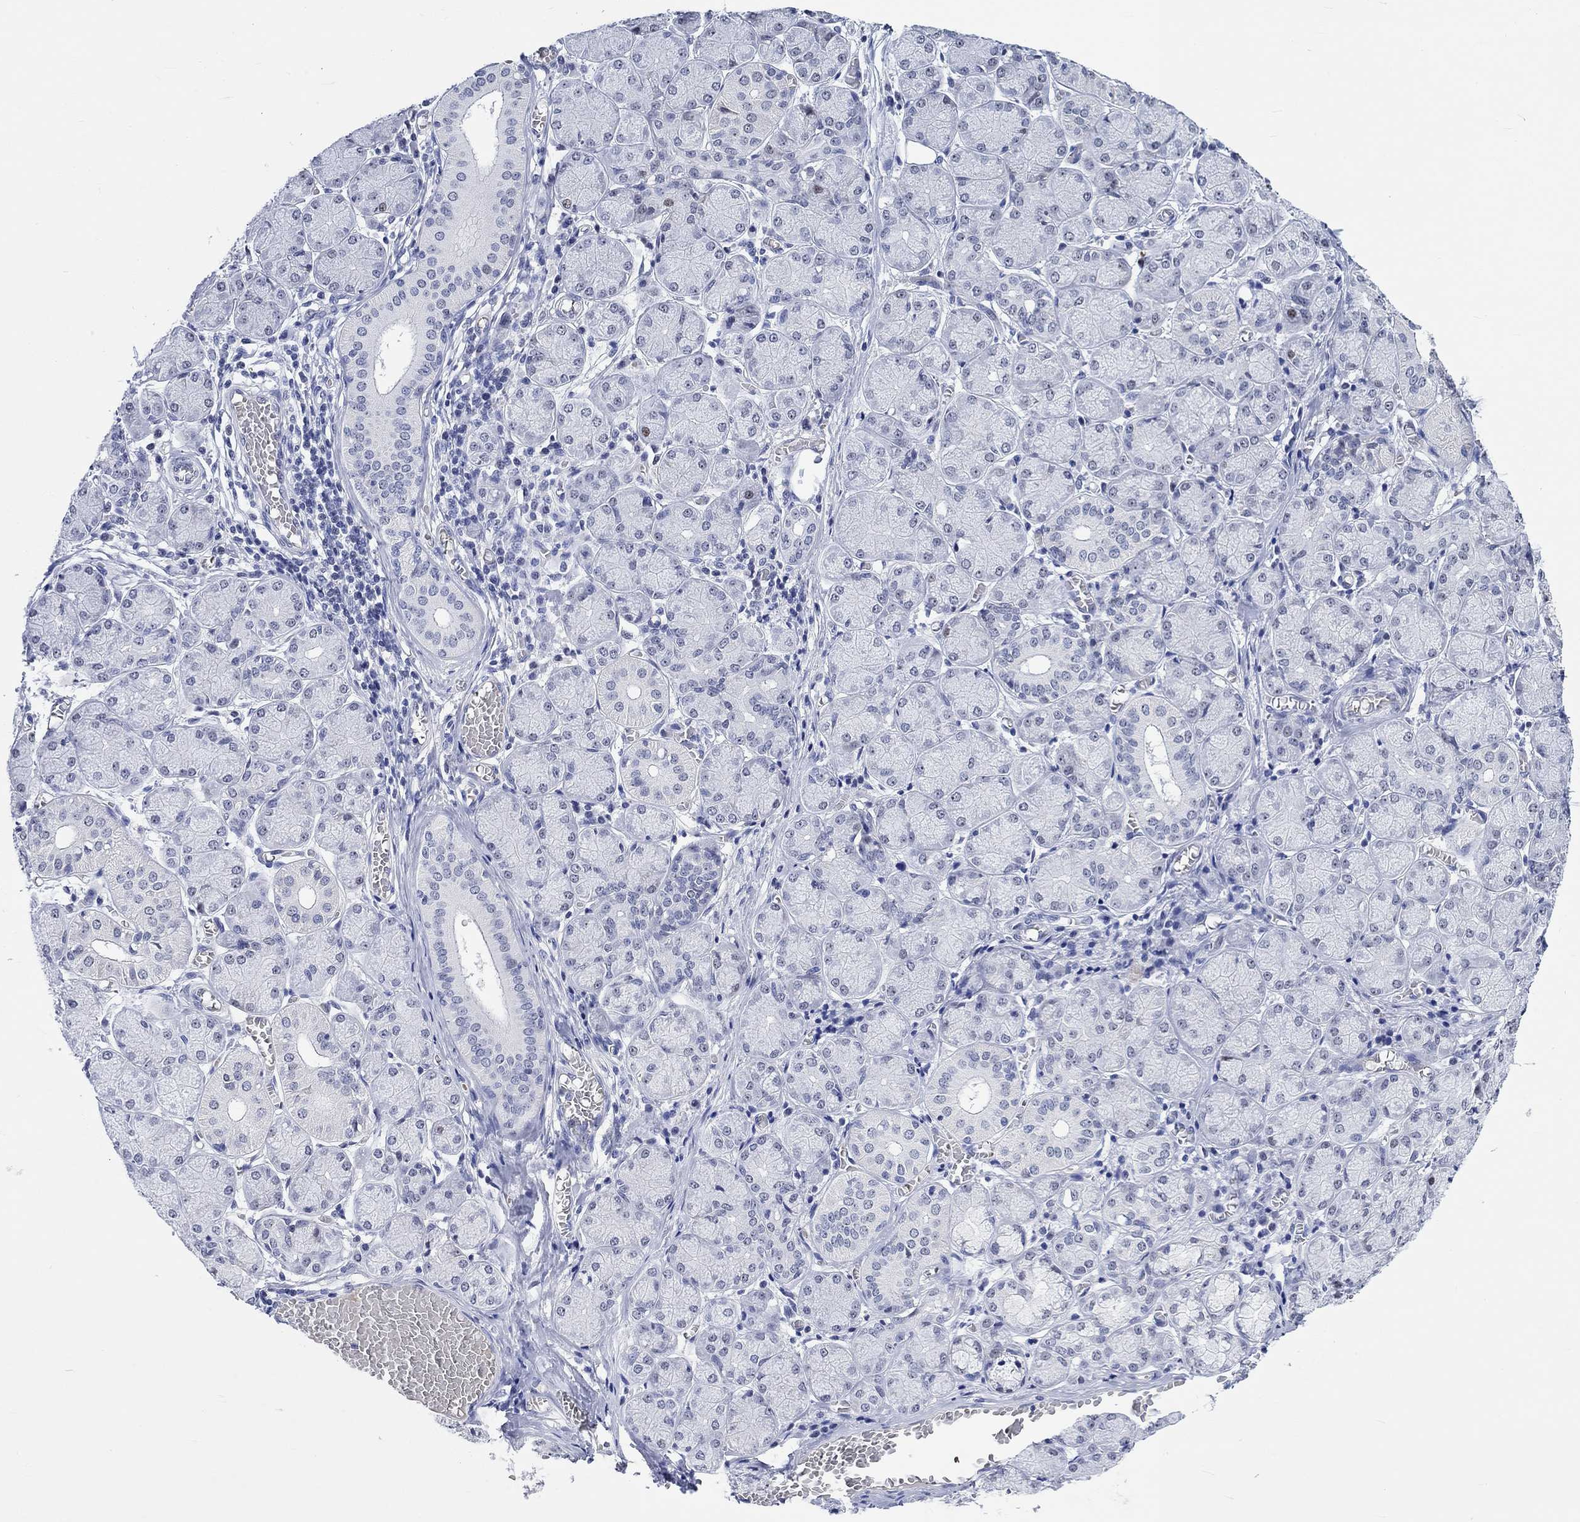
{"staining": {"intensity": "weak", "quantity": "25%-75%", "location": "nuclear"}, "tissue": "salivary gland", "cell_type": "Glandular cells", "image_type": "normal", "snomed": [{"axis": "morphology", "description": "Normal tissue, NOS"}, {"axis": "topography", "description": "Salivary gland"}, {"axis": "topography", "description": "Peripheral nerve tissue"}], "caption": "About 25%-75% of glandular cells in benign human salivary gland show weak nuclear protein expression as visualized by brown immunohistochemical staining.", "gene": "ZNF446", "patient": {"sex": "female", "age": 24}}